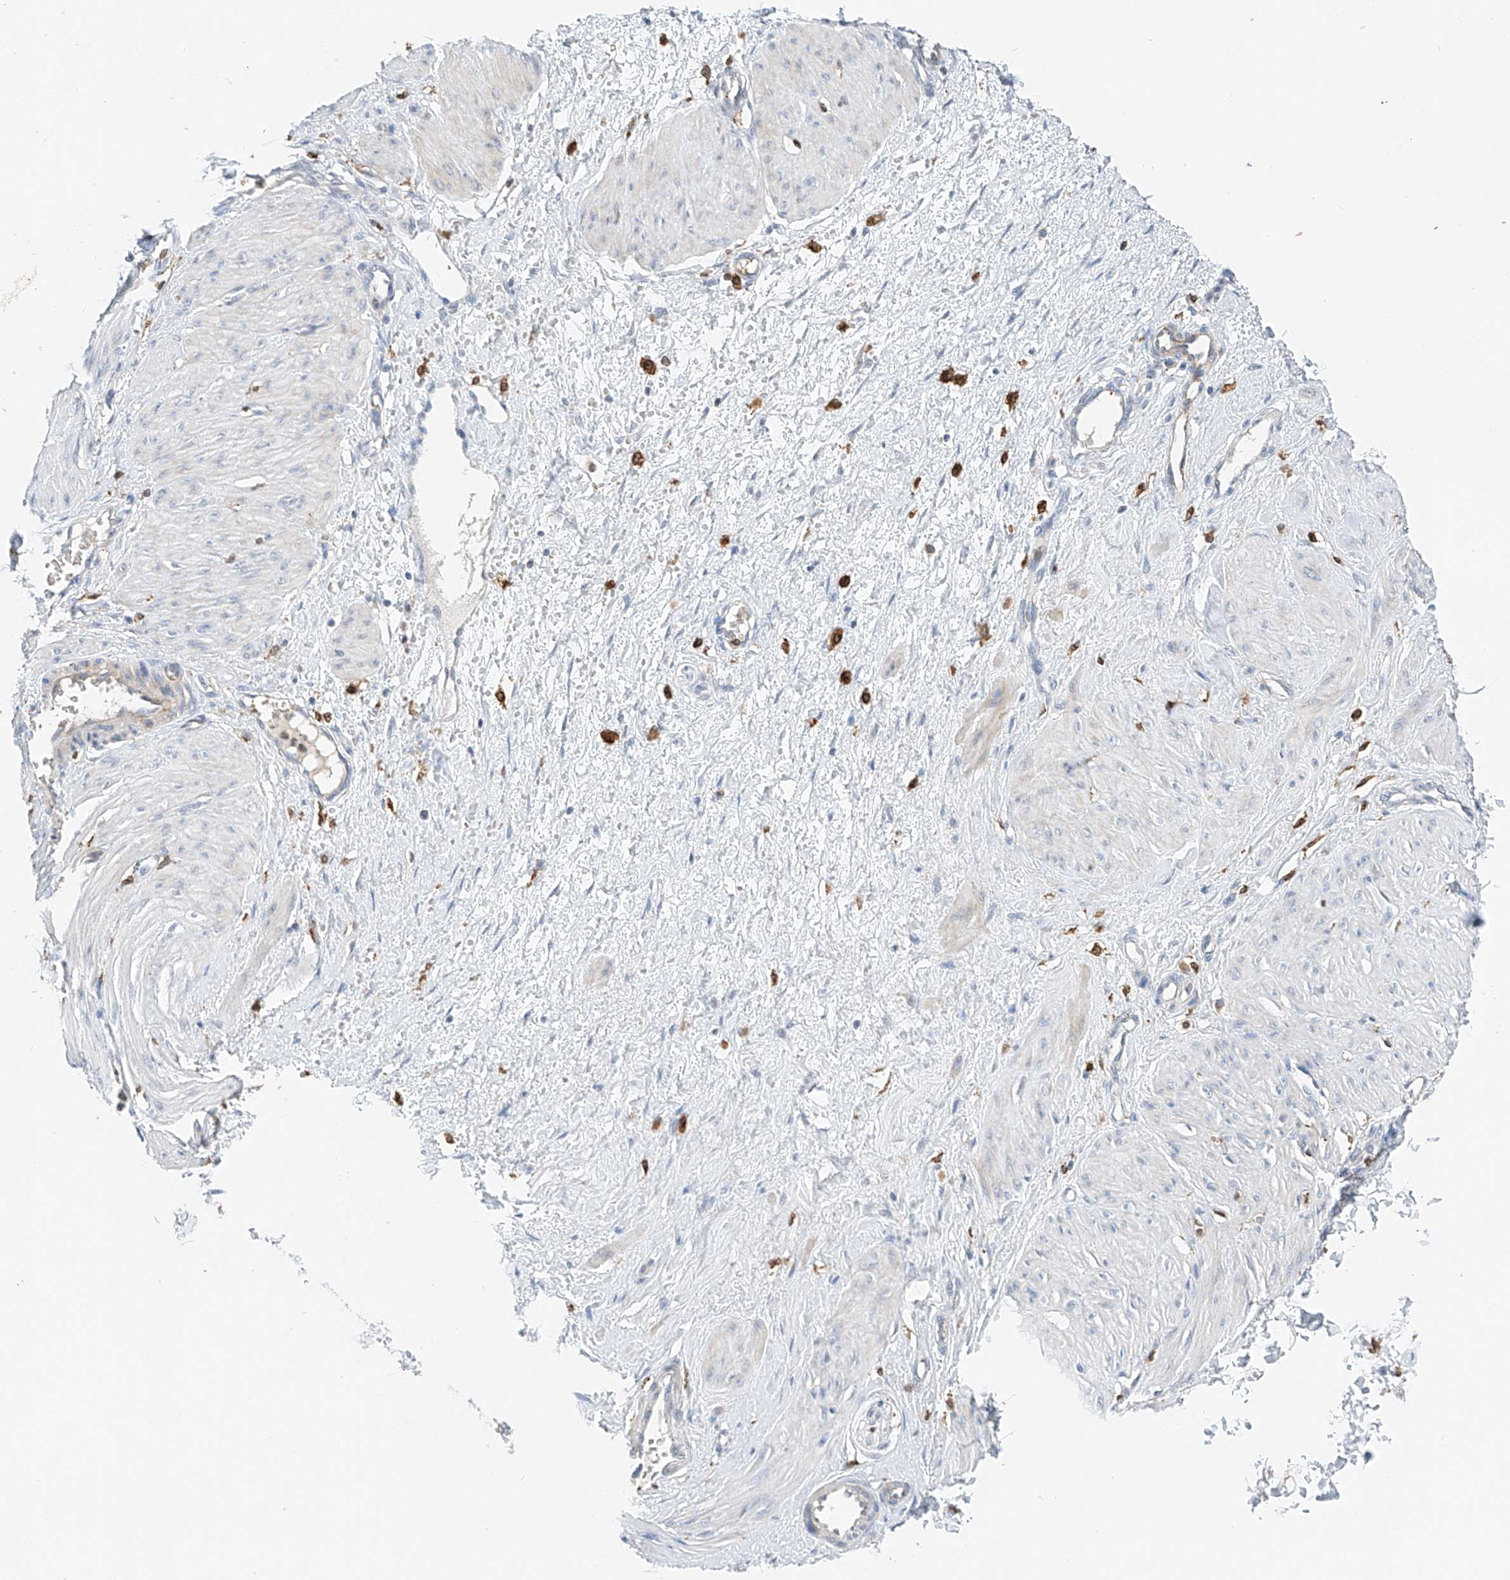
{"staining": {"intensity": "negative", "quantity": "none", "location": "none"}, "tissue": "smooth muscle", "cell_type": "Smooth muscle cells", "image_type": "normal", "snomed": [{"axis": "morphology", "description": "Normal tissue, NOS"}, {"axis": "topography", "description": "Endometrium"}], "caption": "This is an IHC photomicrograph of normal human smooth muscle. There is no staining in smooth muscle cells.", "gene": "TBXAS1", "patient": {"sex": "female", "age": 33}}